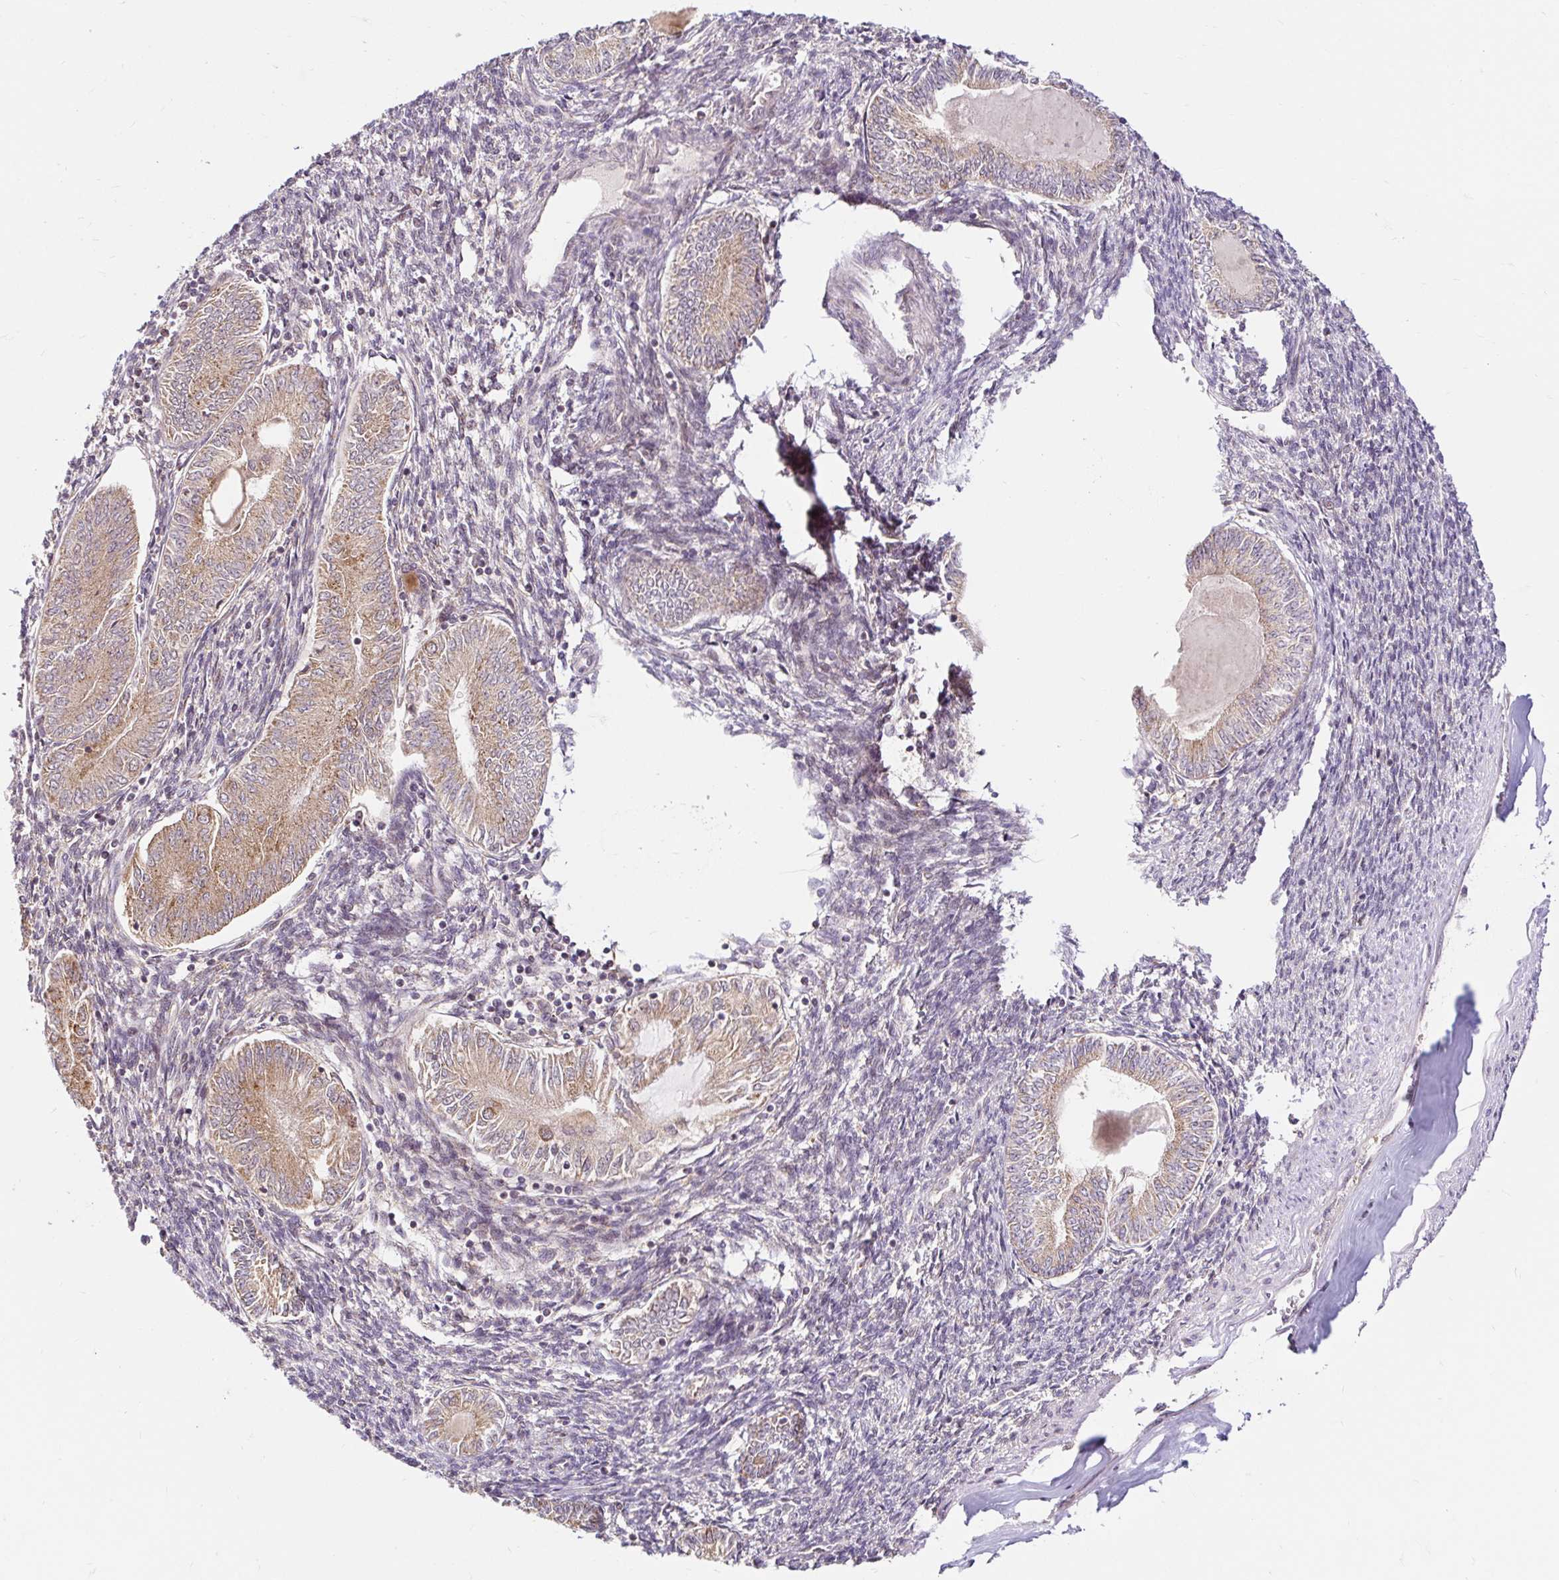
{"staining": {"intensity": "moderate", "quantity": ">75%", "location": "cytoplasmic/membranous"}, "tissue": "endometrial cancer", "cell_type": "Tumor cells", "image_type": "cancer", "snomed": [{"axis": "morphology", "description": "Carcinoma, NOS"}, {"axis": "topography", "description": "Uterus"}], "caption": "There is medium levels of moderate cytoplasmic/membranous staining in tumor cells of carcinoma (endometrial), as demonstrated by immunohistochemical staining (brown color).", "gene": "TIMM50", "patient": {"sex": "female", "age": 76}}